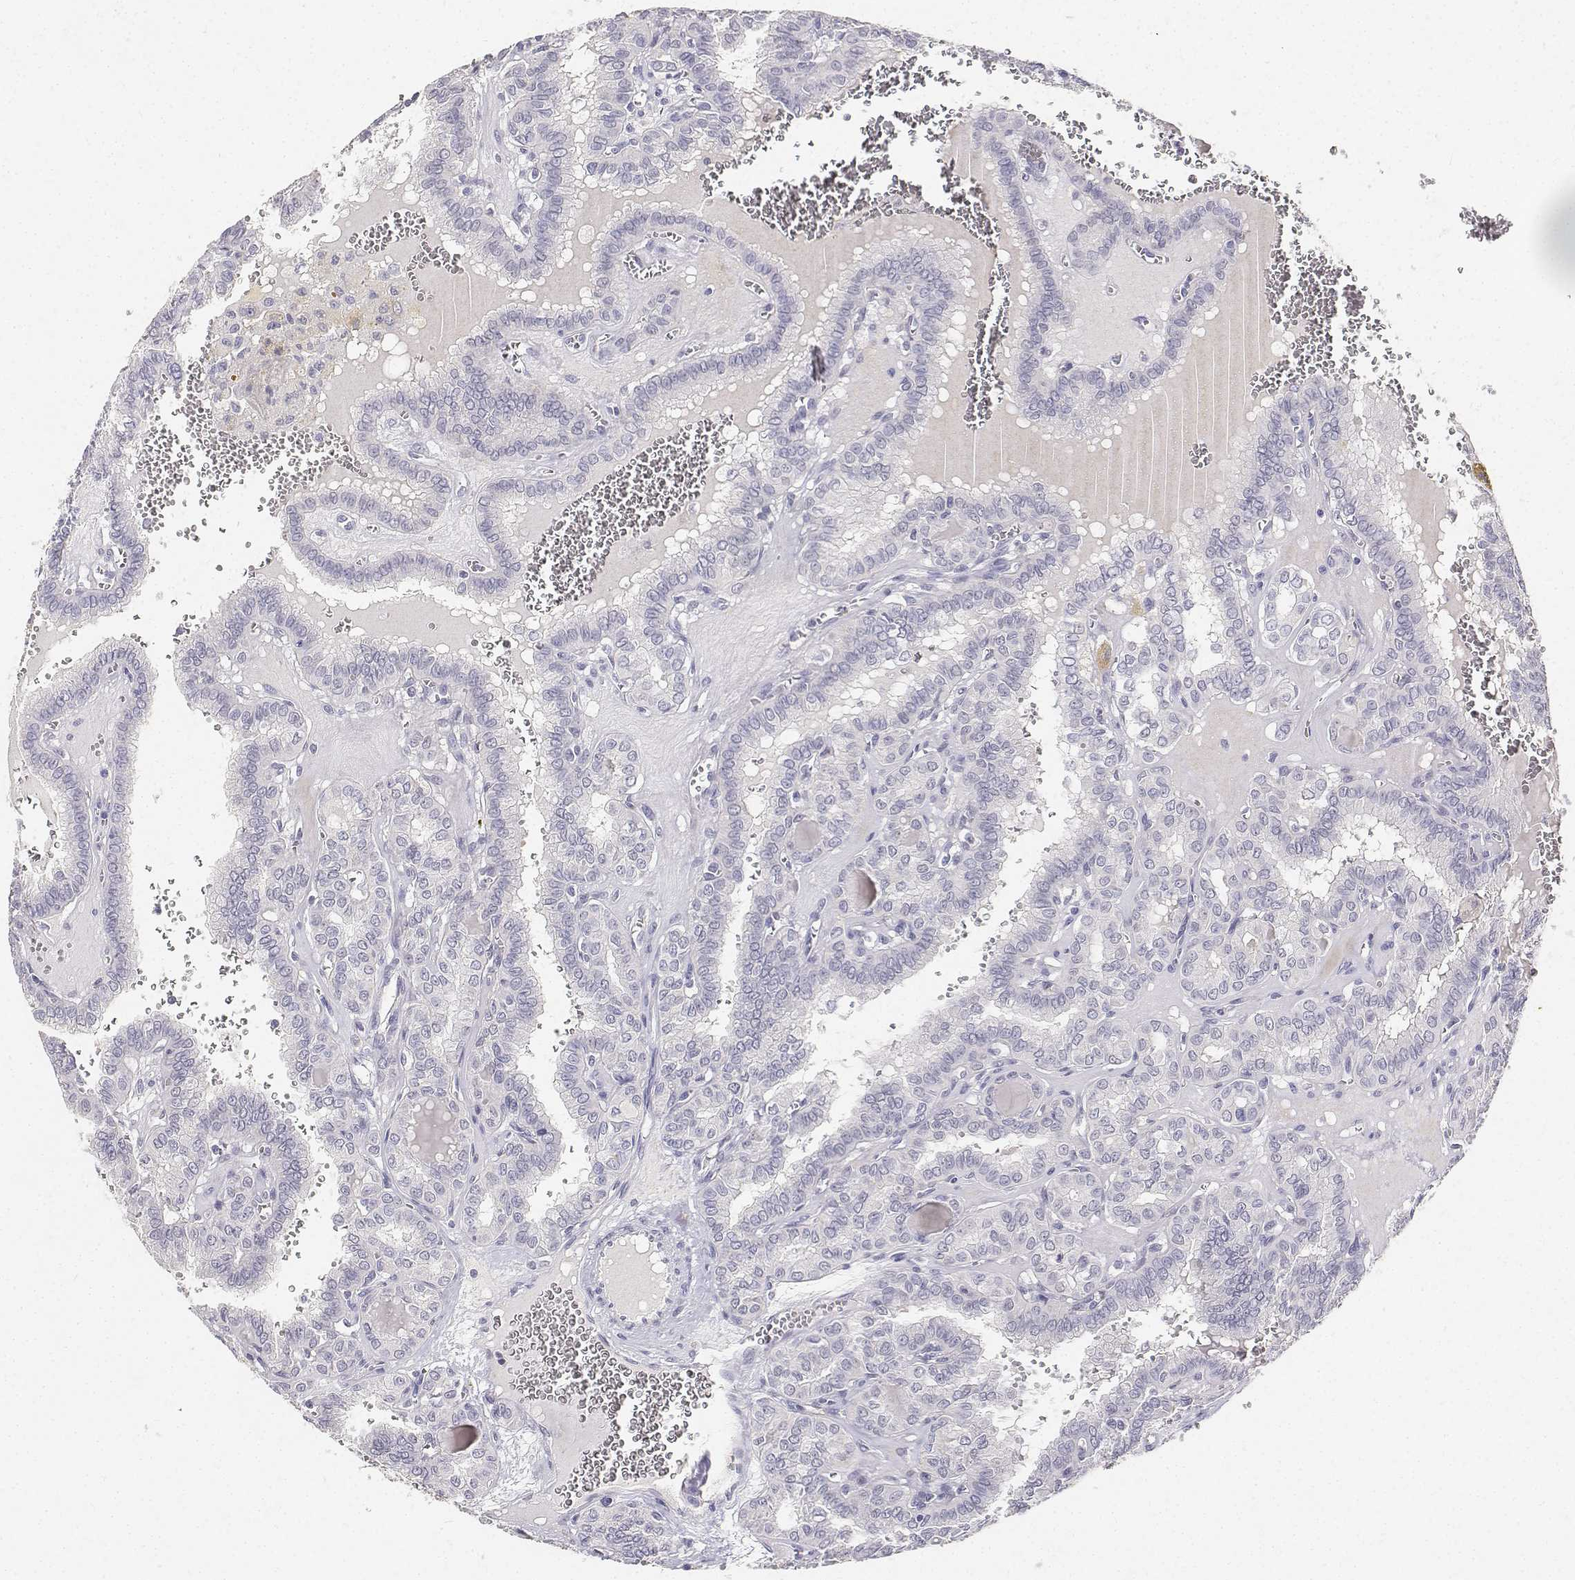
{"staining": {"intensity": "negative", "quantity": "none", "location": "none"}, "tissue": "thyroid cancer", "cell_type": "Tumor cells", "image_type": "cancer", "snomed": [{"axis": "morphology", "description": "Papillary adenocarcinoma, NOS"}, {"axis": "topography", "description": "Thyroid gland"}], "caption": "Immunohistochemistry micrograph of thyroid papillary adenocarcinoma stained for a protein (brown), which reveals no positivity in tumor cells.", "gene": "PAEP", "patient": {"sex": "female", "age": 41}}